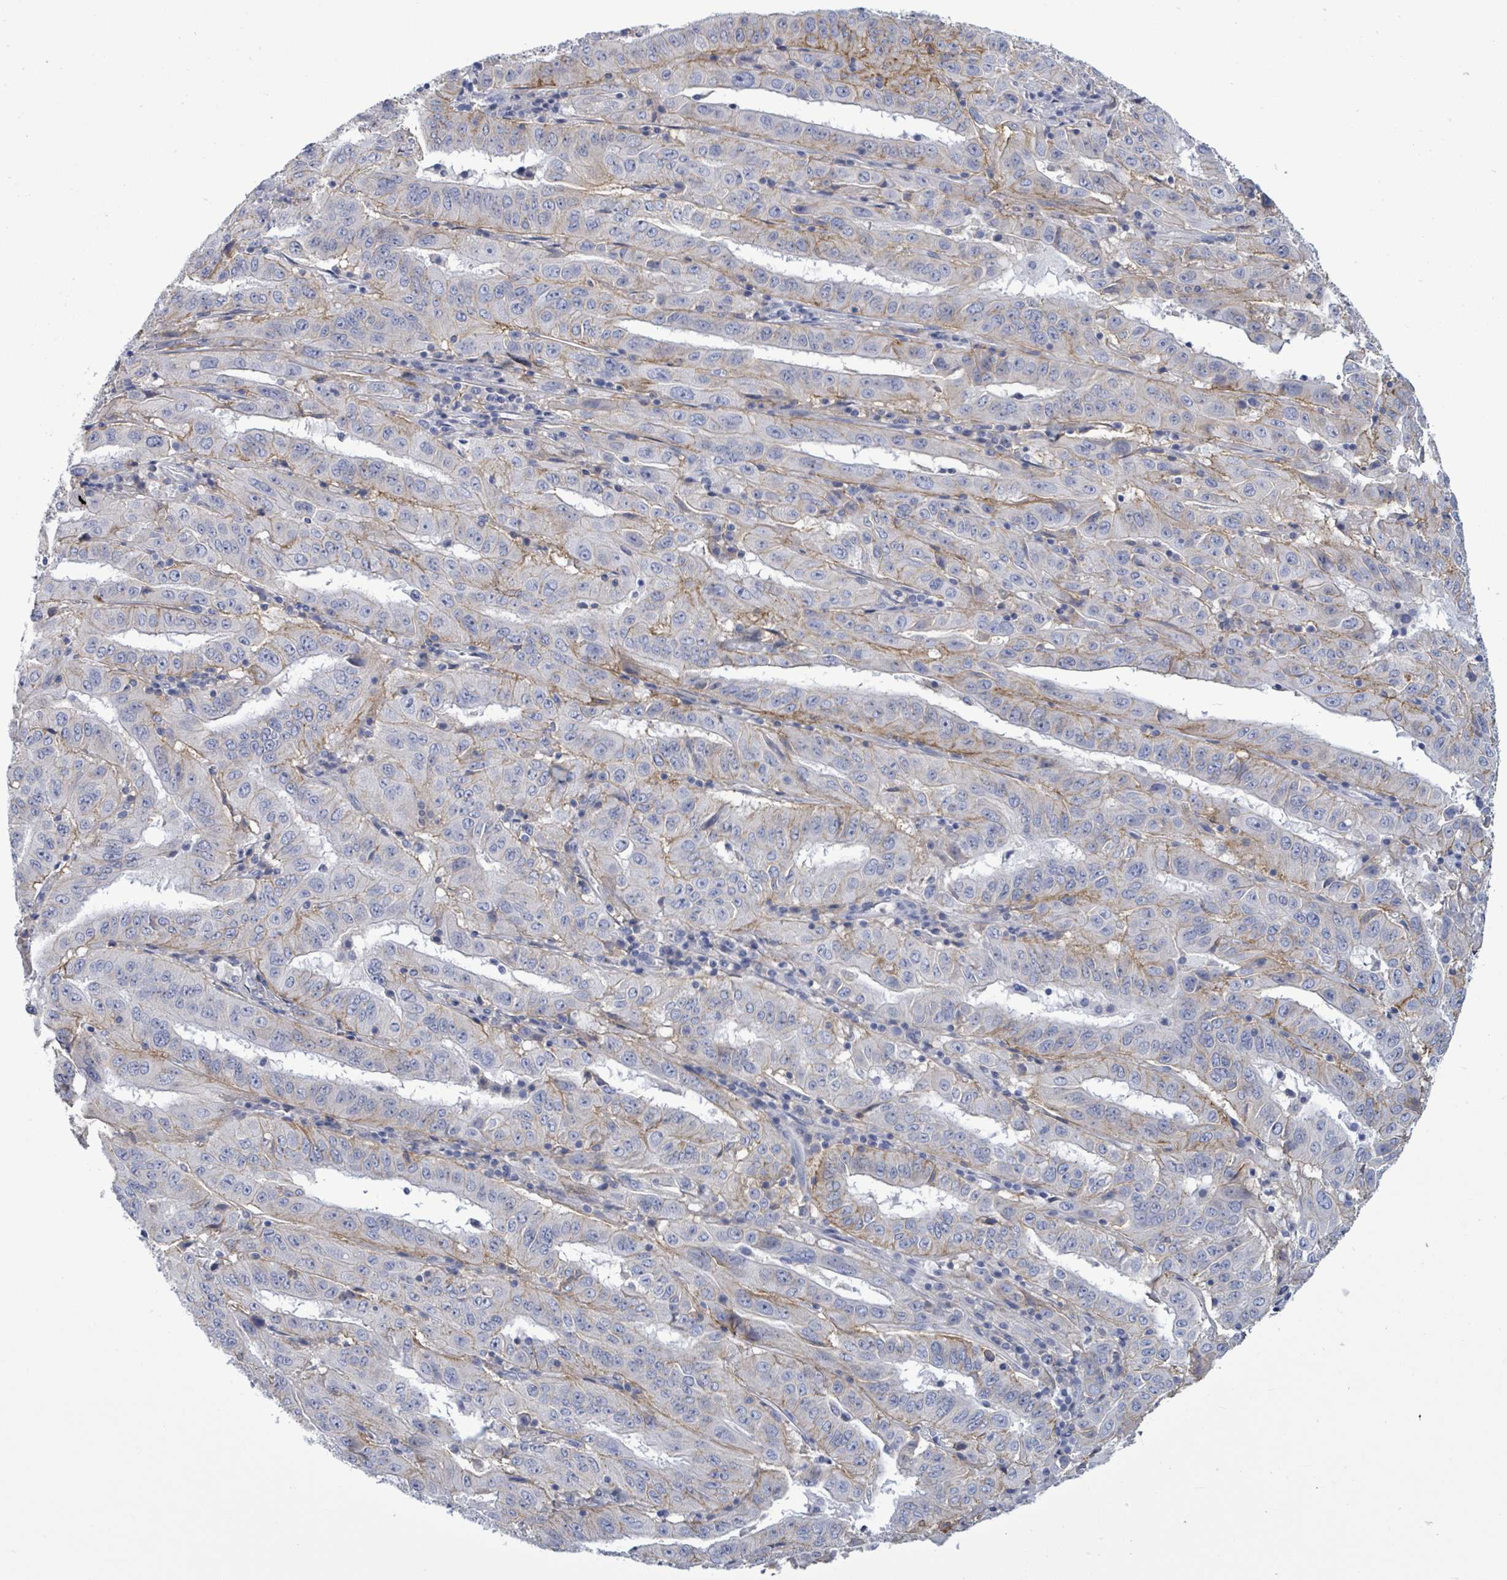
{"staining": {"intensity": "negative", "quantity": "none", "location": "none"}, "tissue": "pancreatic cancer", "cell_type": "Tumor cells", "image_type": "cancer", "snomed": [{"axis": "morphology", "description": "Adenocarcinoma, NOS"}, {"axis": "topography", "description": "Pancreas"}], "caption": "An immunohistochemistry (IHC) photomicrograph of pancreatic adenocarcinoma is shown. There is no staining in tumor cells of pancreatic adenocarcinoma.", "gene": "BSG", "patient": {"sex": "male", "age": 63}}